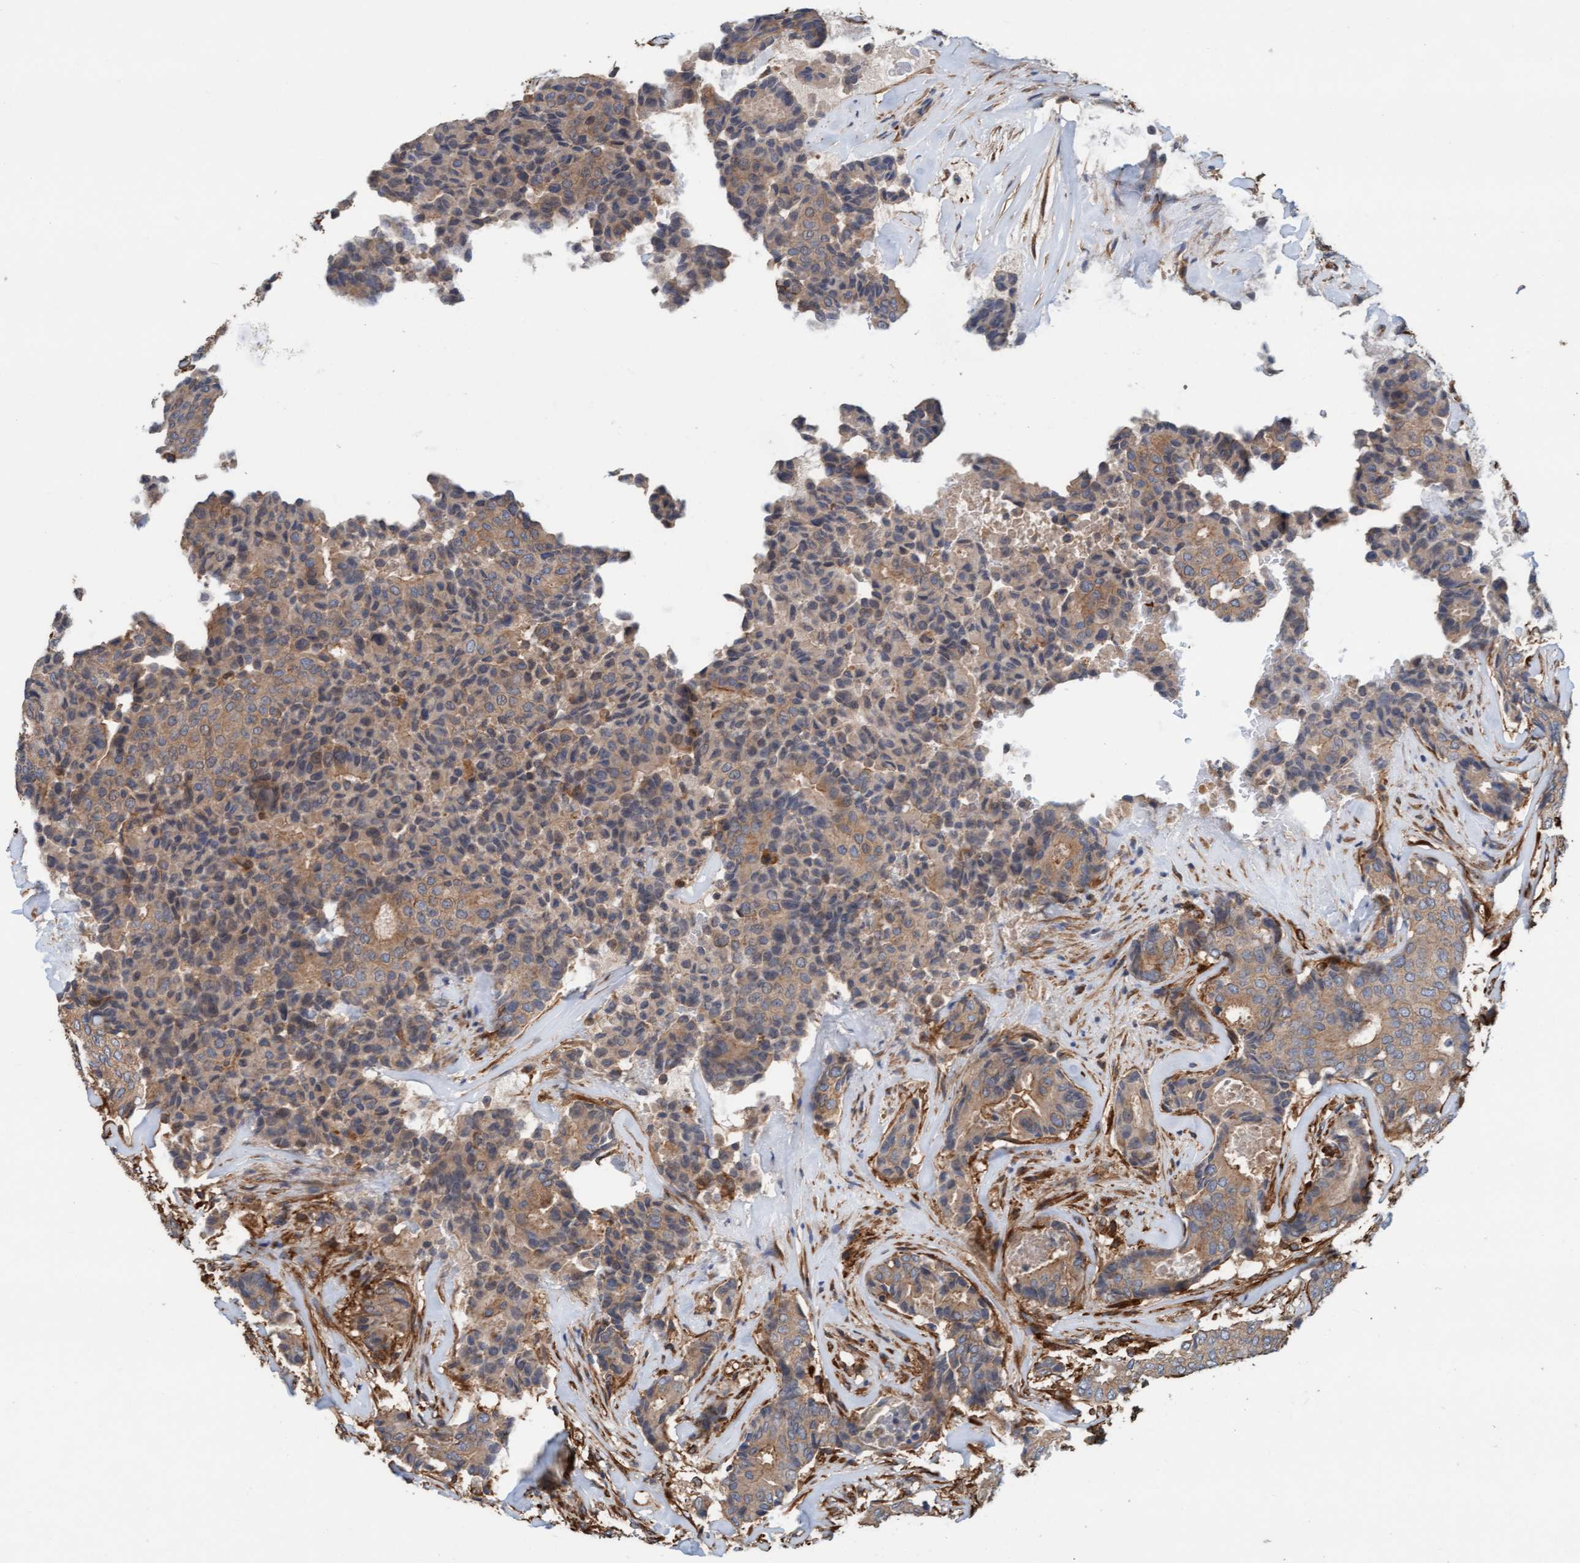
{"staining": {"intensity": "moderate", "quantity": ">75%", "location": "cytoplasmic/membranous"}, "tissue": "breast cancer", "cell_type": "Tumor cells", "image_type": "cancer", "snomed": [{"axis": "morphology", "description": "Duct carcinoma"}, {"axis": "topography", "description": "Breast"}], "caption": "An image showing moderate cytoplasmic/membranous positivity in about >75% of tumor cells in intraductal carcinoma (breast), as visualized by brown immunohistochemical staining.", "gene": "STXBP4", "patient": {"sex": "female", "age": 75}}